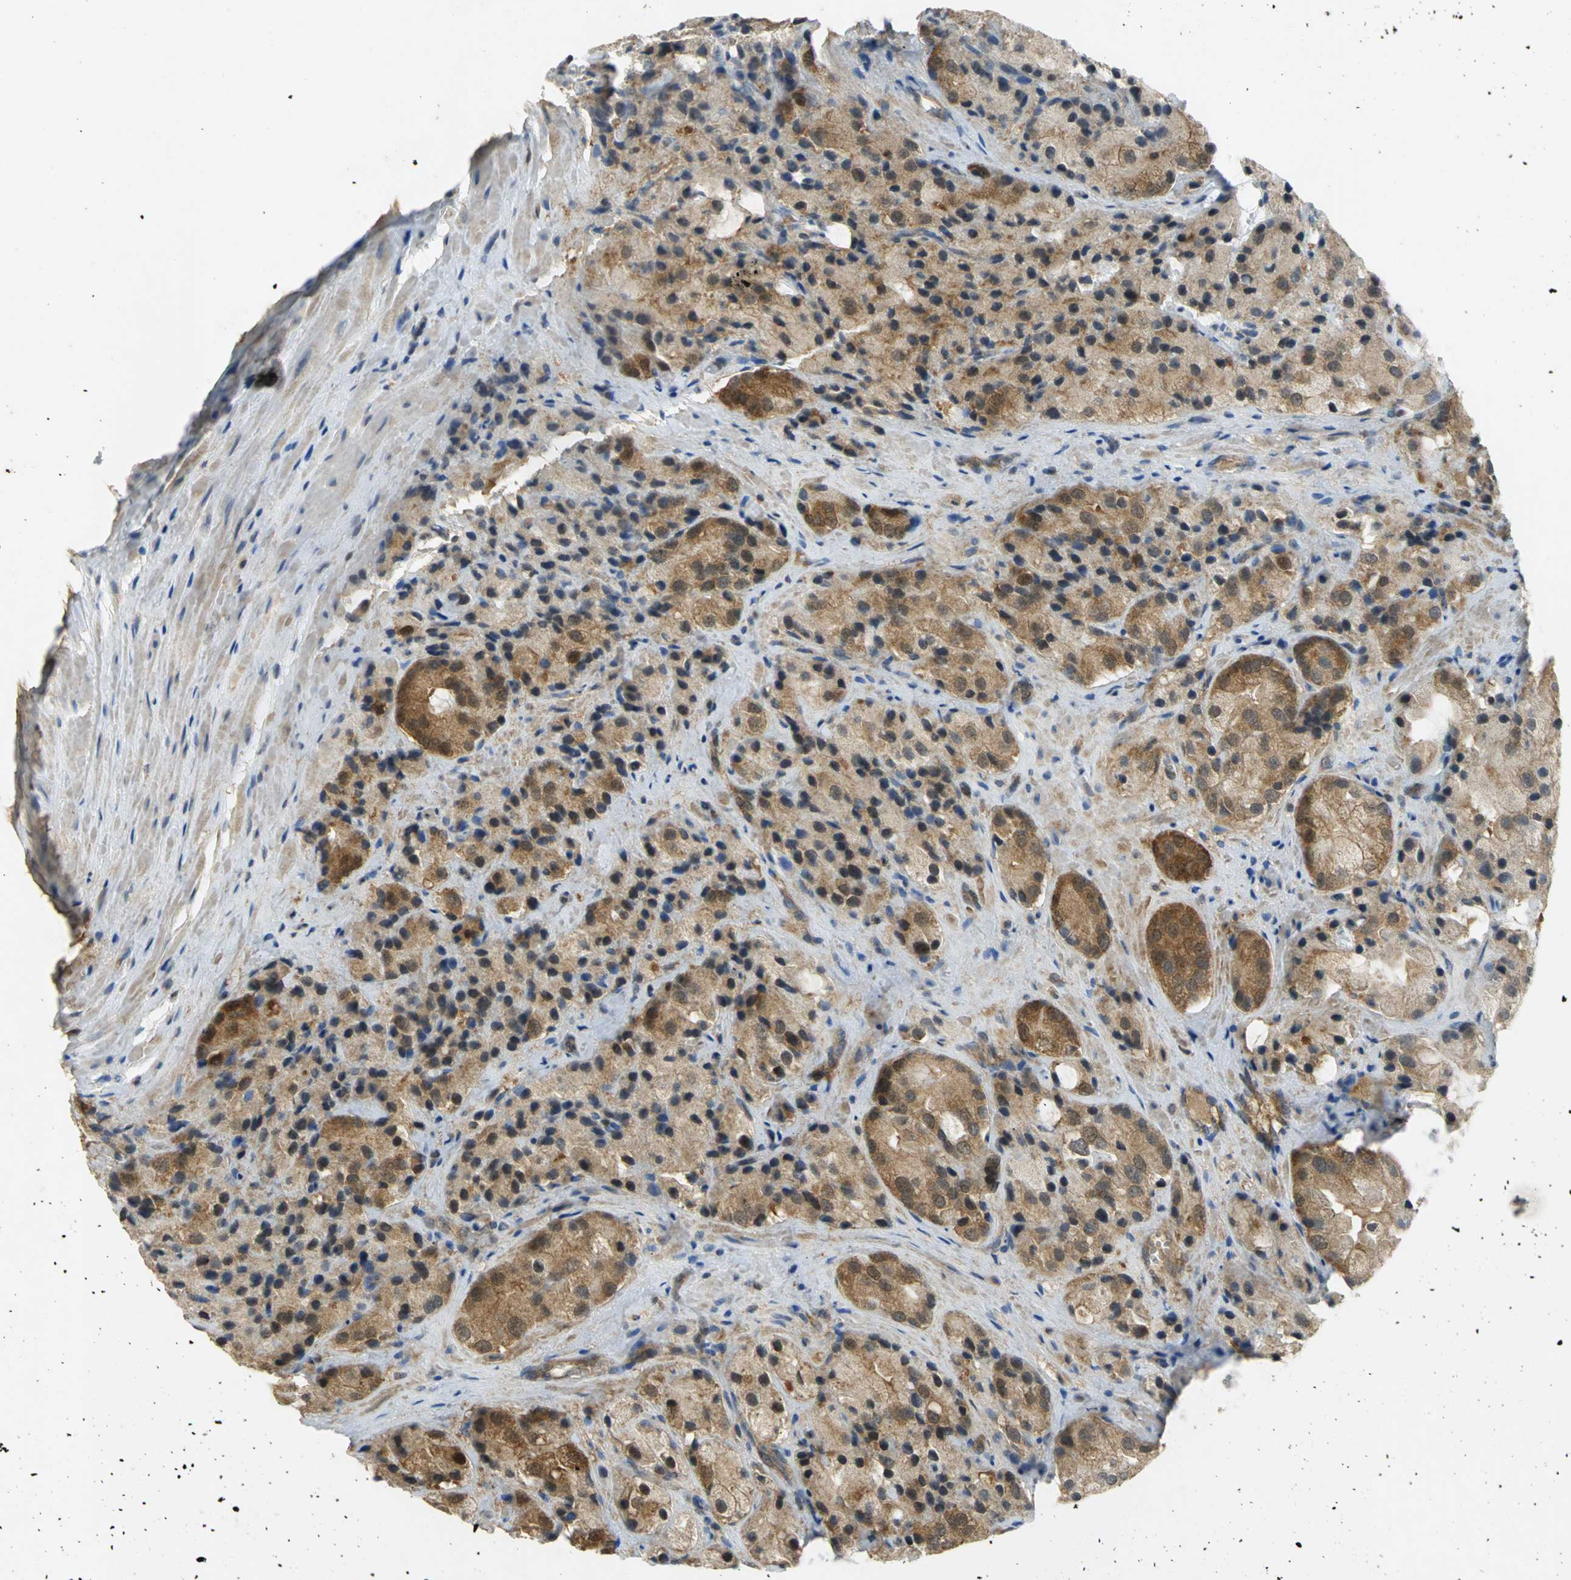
{"staining": {"intensity": "moderate", "quantity": ">75%", "location": "cytoplasmic/membranous"}, "tissue": "prostate cancer", "cell_type": "Tumor cells", "image_type": "cancer", "snomed": [{"axis": "morphology", "description": "Adenocarcinoma, High grade"}, {"axis": "topography", "description": "Prostate"}], "caption": "A brown stain labels moderate cytoplasmic/membranous positivity of a protein in prostate high-grade adenocarcinoma tumor cells. The staining was performed using DAB, with brown indicating positive protein expression. Nuclei are stained blue with hematoxylin.", "gene": "PPIA", "patient": {"sex": "male", "age": 70}}